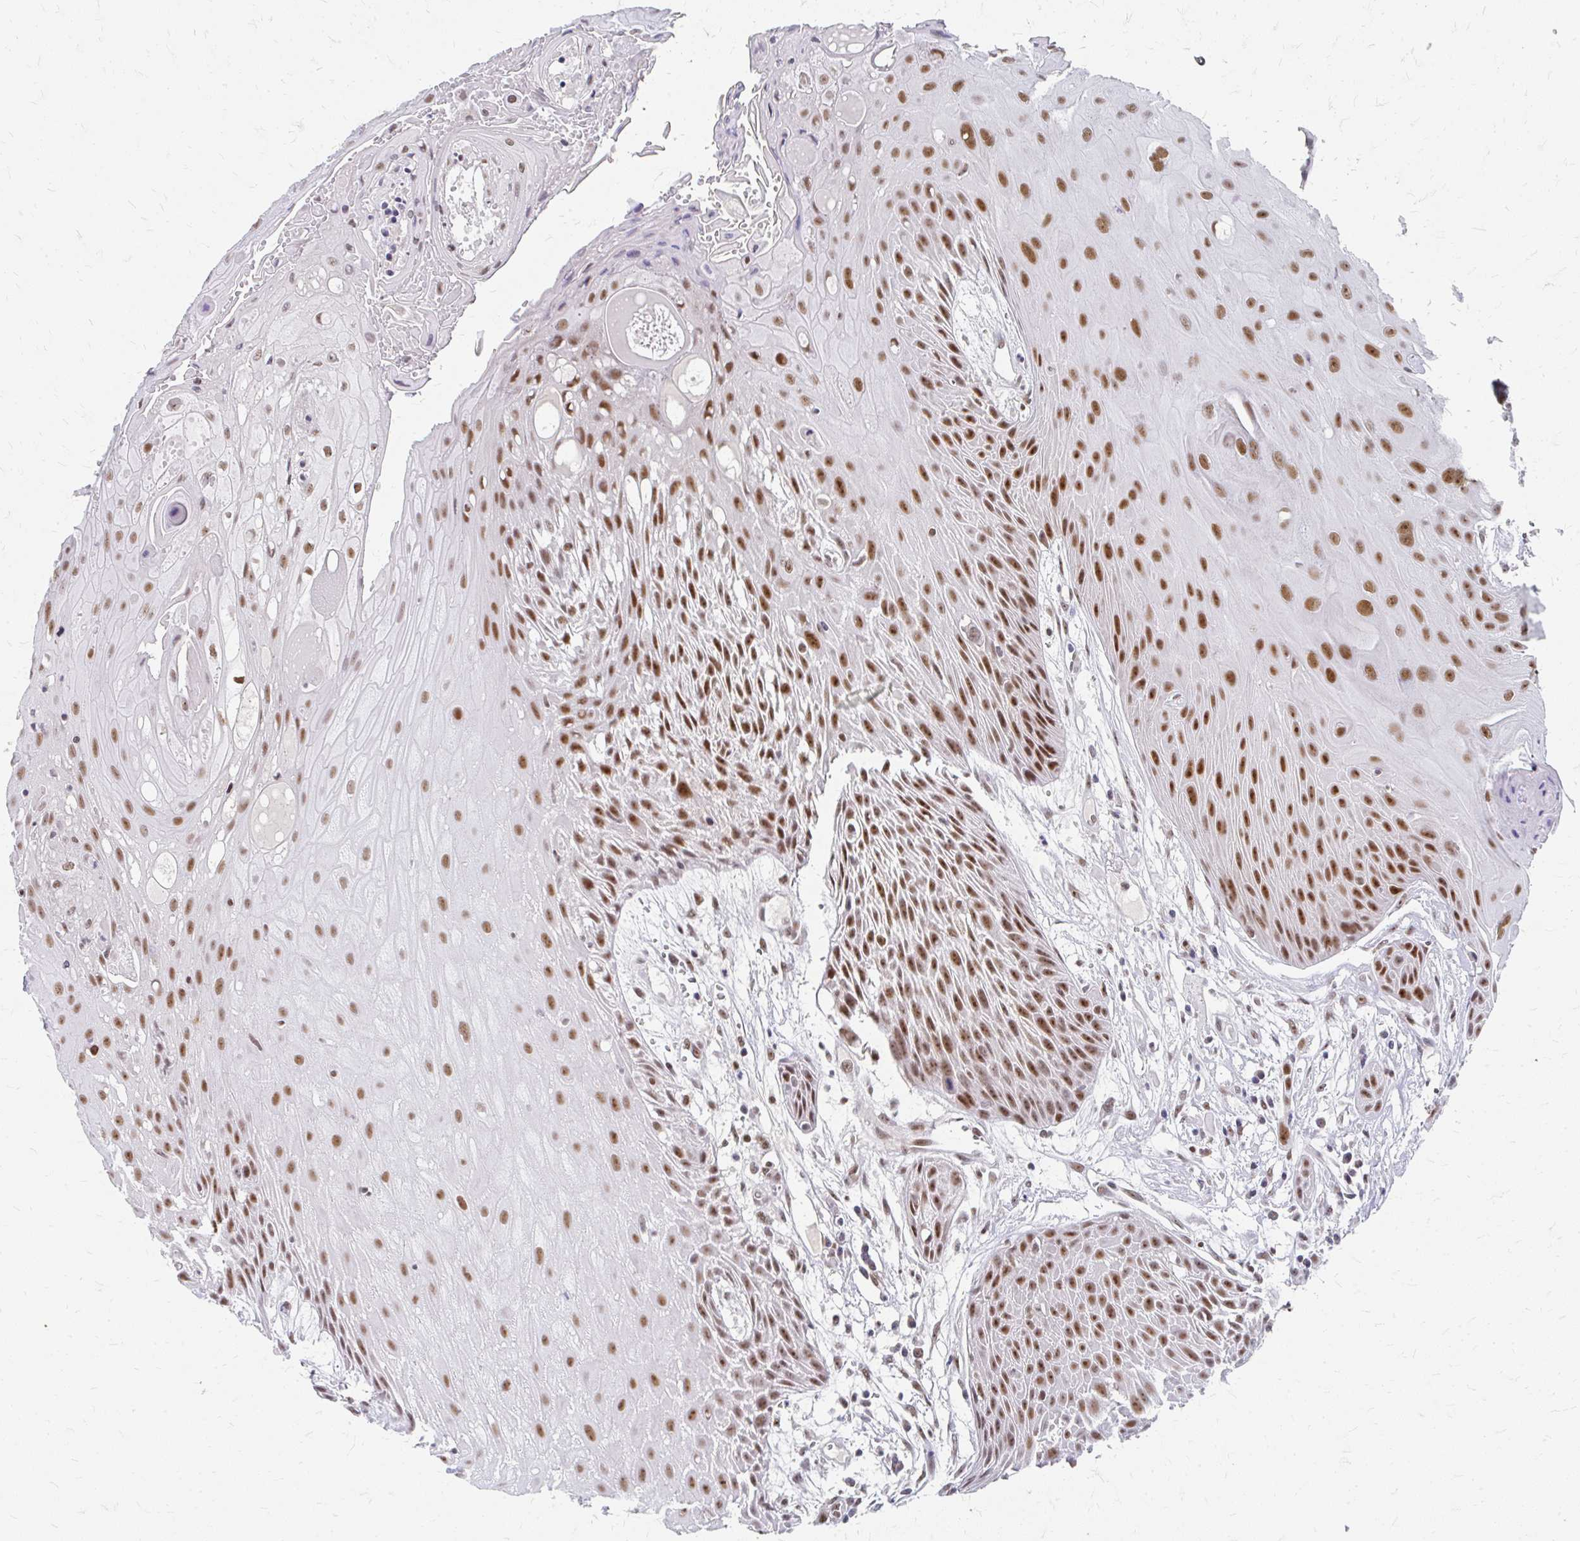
{"staining": {"intensity": "moderate", "quantity": ">75%", "location": "nuclear"}, "tissue": "head and neck cancer", "cell_type": "Tumor cells", "image_type": "cancer", "snomed": [{"axis": "morphology", "description": "Squamous cell carcinoma, NOS"}, {"axis": "topography", "description": "Head-Neck"}], "caption": "The histopathology image demonstrates staining of head and neck cancer, revealing moderate nuclear protein expression (brown color) within tumor cells. Nuclei are stained in blue.", "gene": "GTF2H1", "patient": {"sex": "female", "age": 73}}